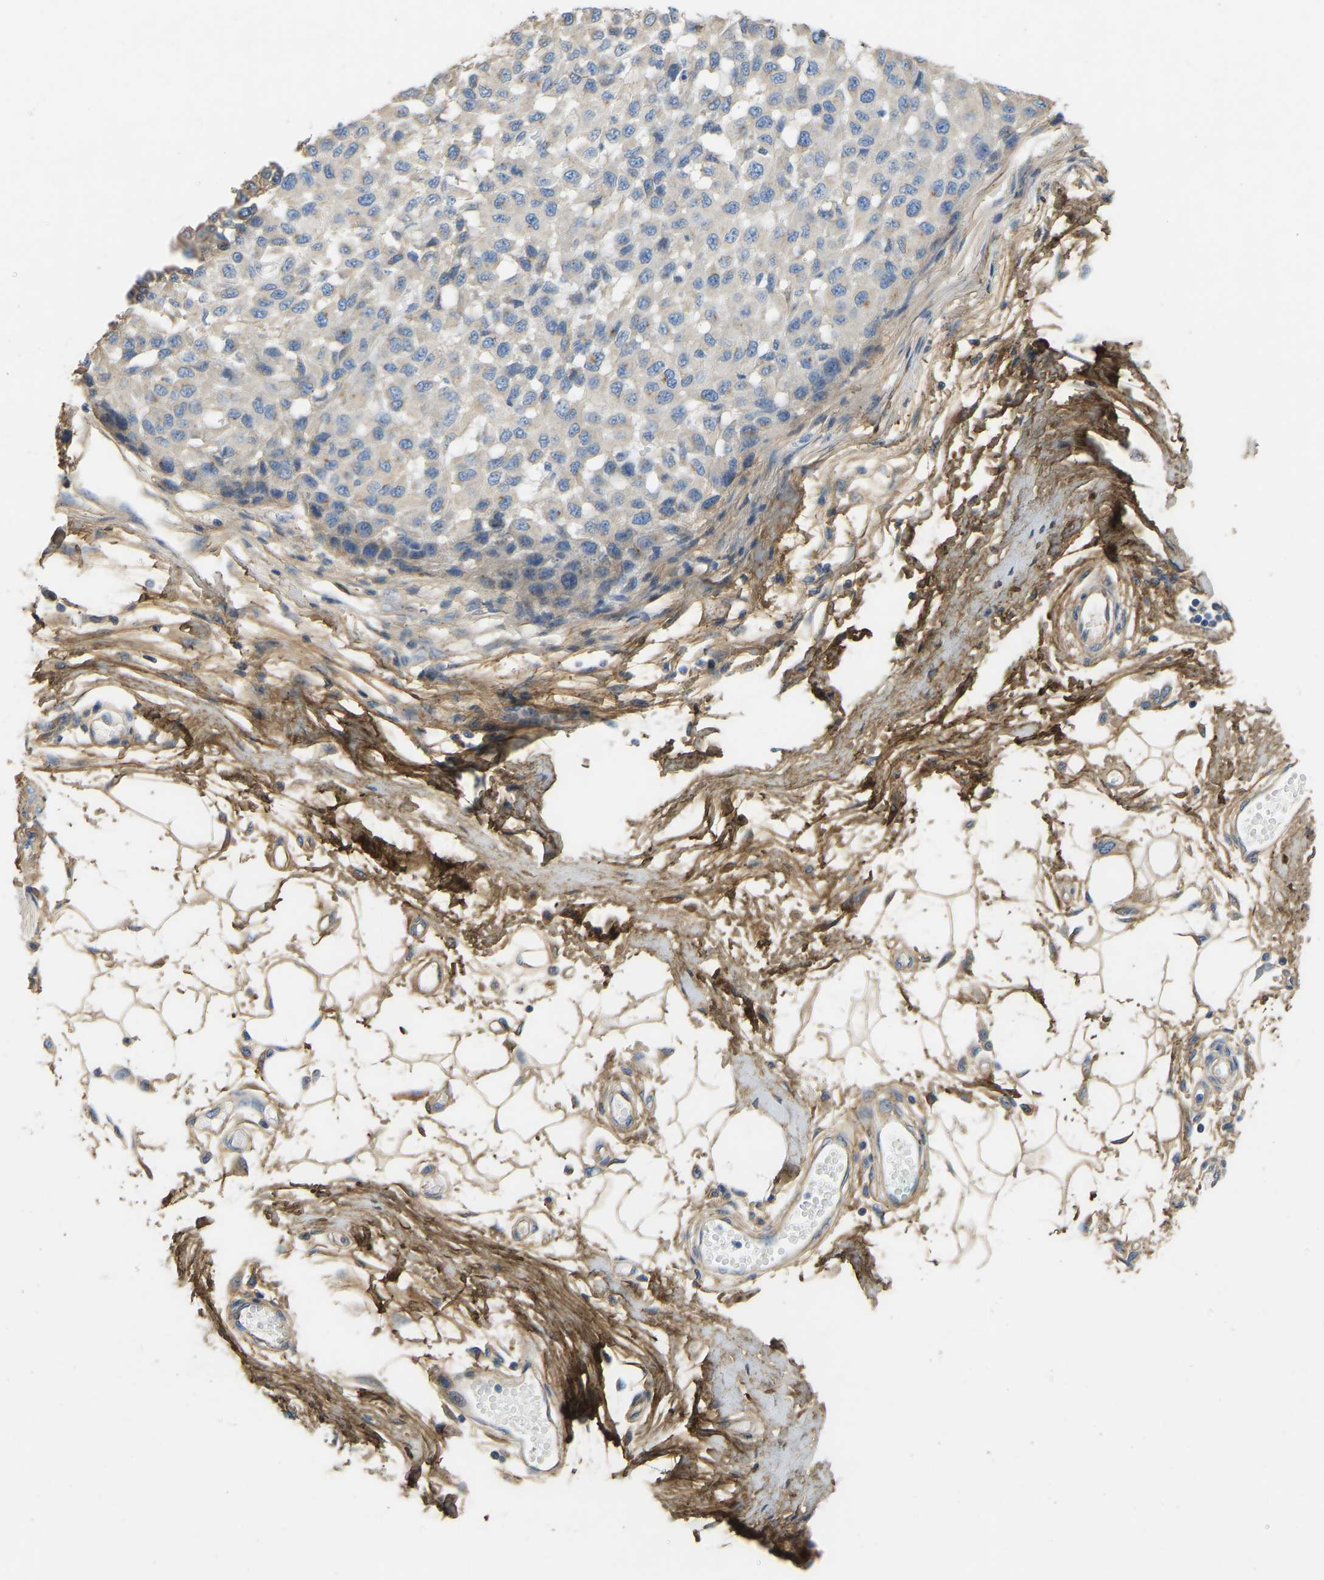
{"staining": {"intensity": "weak", "quantity": "<25%", "location": "cytoplasmic/membranous"}, "tissue": "melanoma", "cell_type": "Tumor cells", "image_type": "cancer", "snomed": [{"axis": "morphology", "description": "Malignant melanoma, NOS"}, {"axis": "topography", "description": "Skin"}], "caption": "Immunohistochemical staining of human malignant melanoma shows no significant expression in tumor cells. (Brightfield microscopy of DAB immunohistochemistry (IHC) at high magnification).", "gene": "TECTA", "patient": {"sex": "male", "age": 62}}